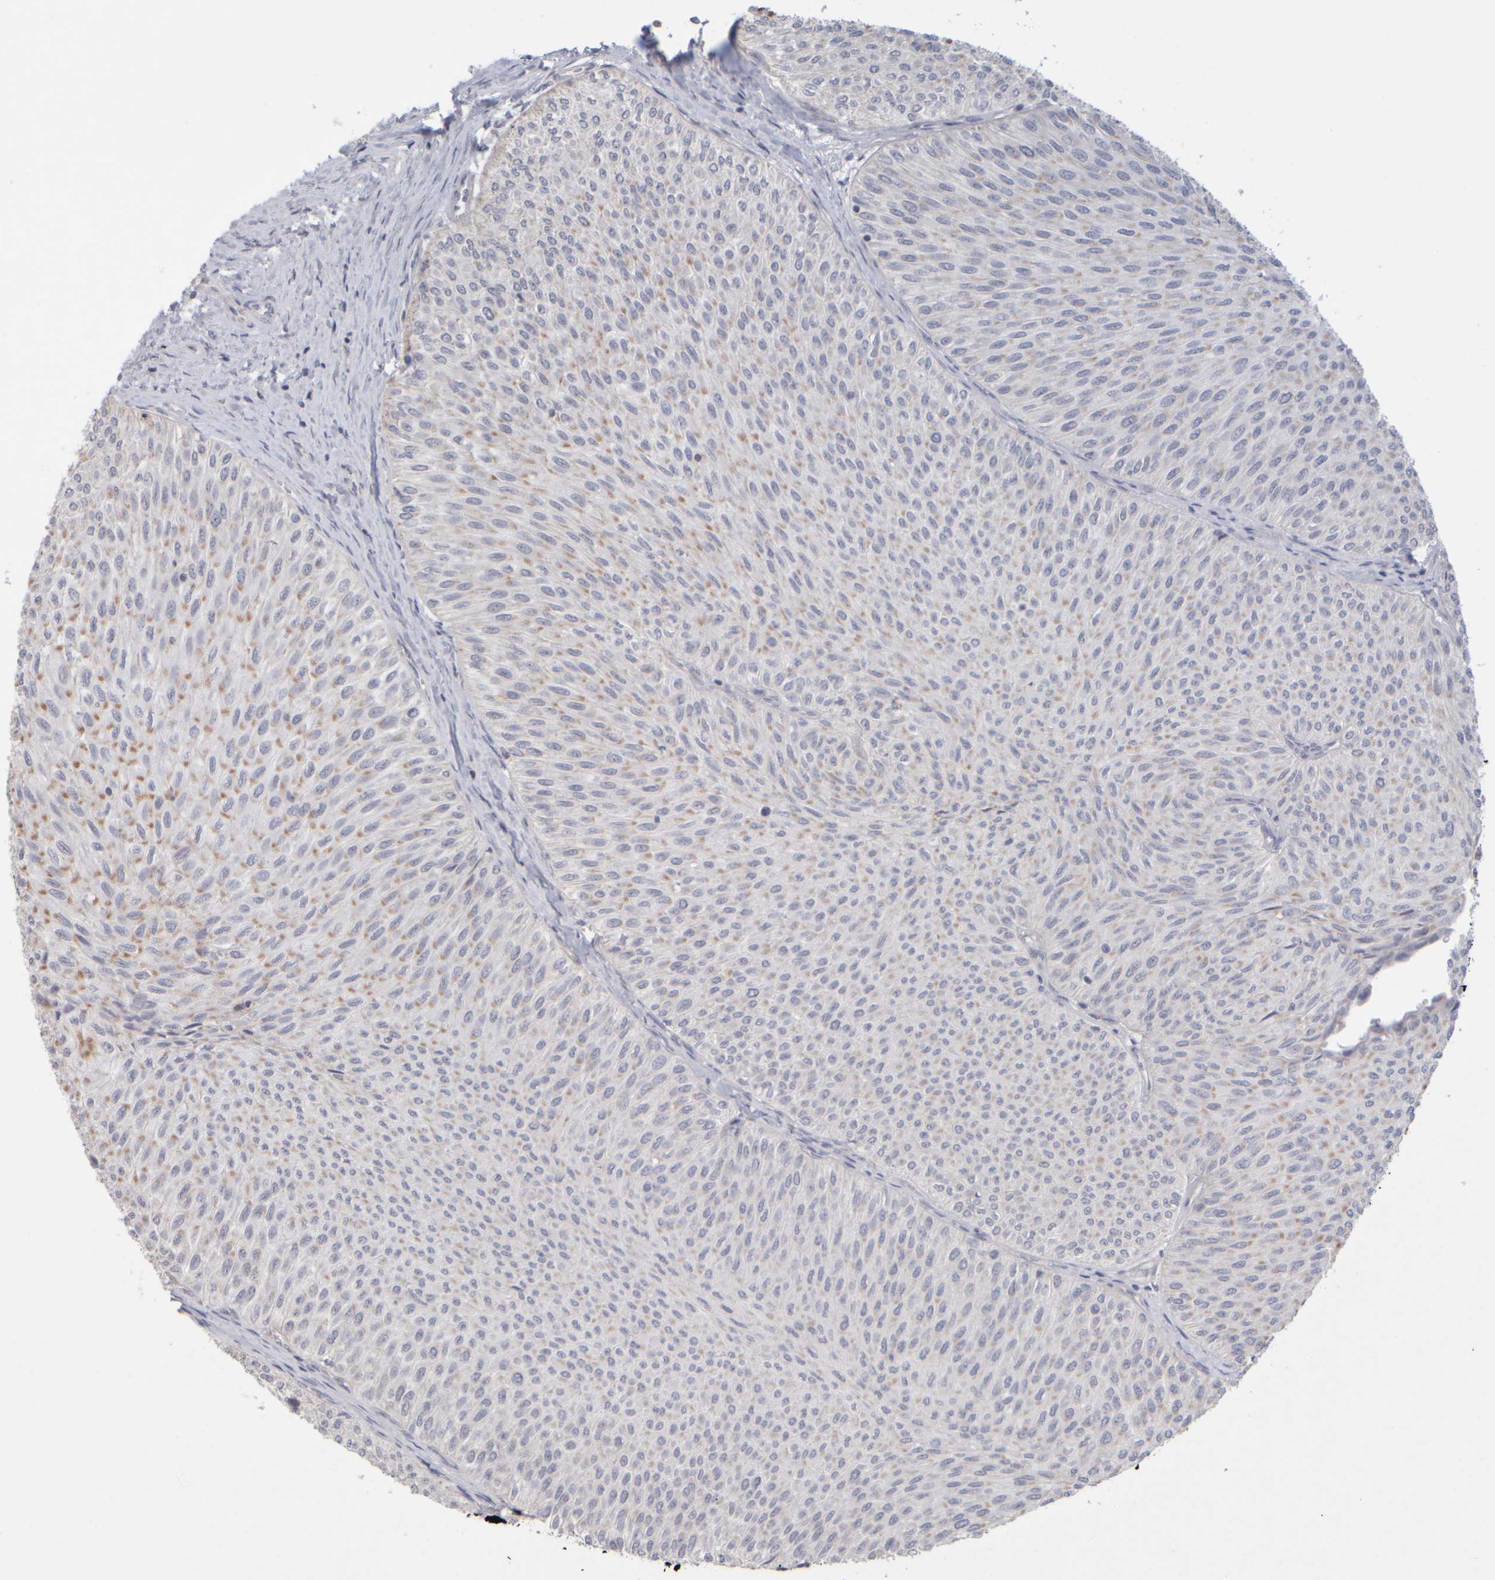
{"staining": {"intensity": "moderate", "quantity": "<25%", "location": "cytoplasmic/membranous"}, "tissue": "urothelial cancer", "cell_type": "Tumor cells", "image_type": "cancer", "snomed": [{"axis": "morphology", "description": "Urothelial carcinoma, Low grade"}, {"axis": "topography", "description": "Urinary bladder"}], "caption": "Immunohistochemical staining of urothelial cancer shows low levels of moderate cytoplasmic/membranous staining in about <25% of tumor cells.", "gene": "ZNF112", "patient": {"sex": "male", "age": 78}}